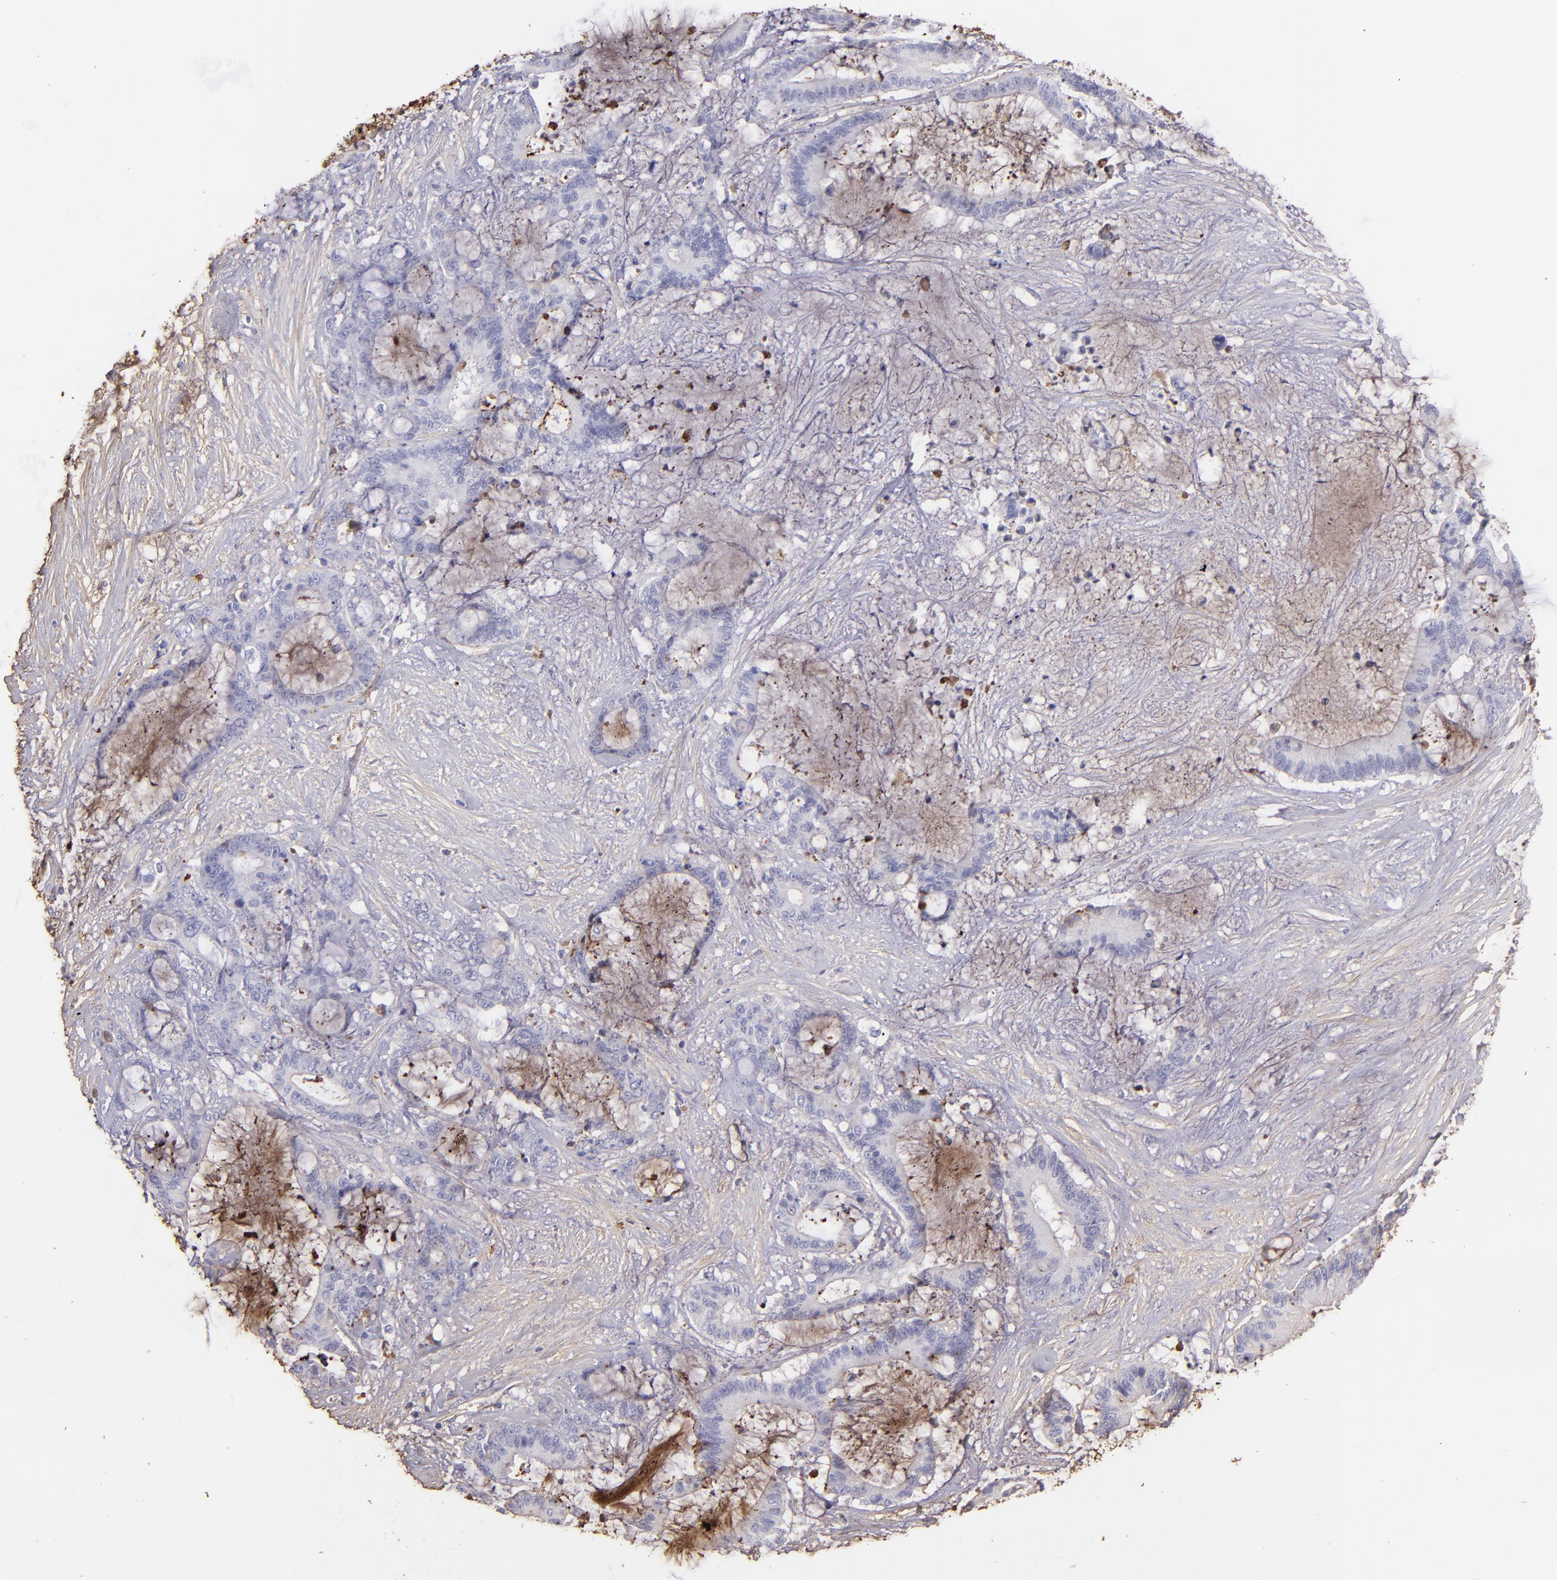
{"staining": {"intensity": "negative", "quantity": "none", "location": "none"}, "tissue": "liver cancer", "cell_type": "Tumor cells", "image_type": "cancer", "snomed": [{"axis": "morphology", "description": "Cholangiocarcinoma"}, {"axis": "topography", "description": "Liver"}], "caption": "Protein analysis of cholangiocarcinoma (liver) demonstrates no significant staining in tumor cells. Brightfield microscopy of immunohistochemistry (IHC) stained with DAB (brown) and hematoxylin (blue), captured at high magnification.", "gene": "FGB", "patient": {"sex": "female", "age": 73}}